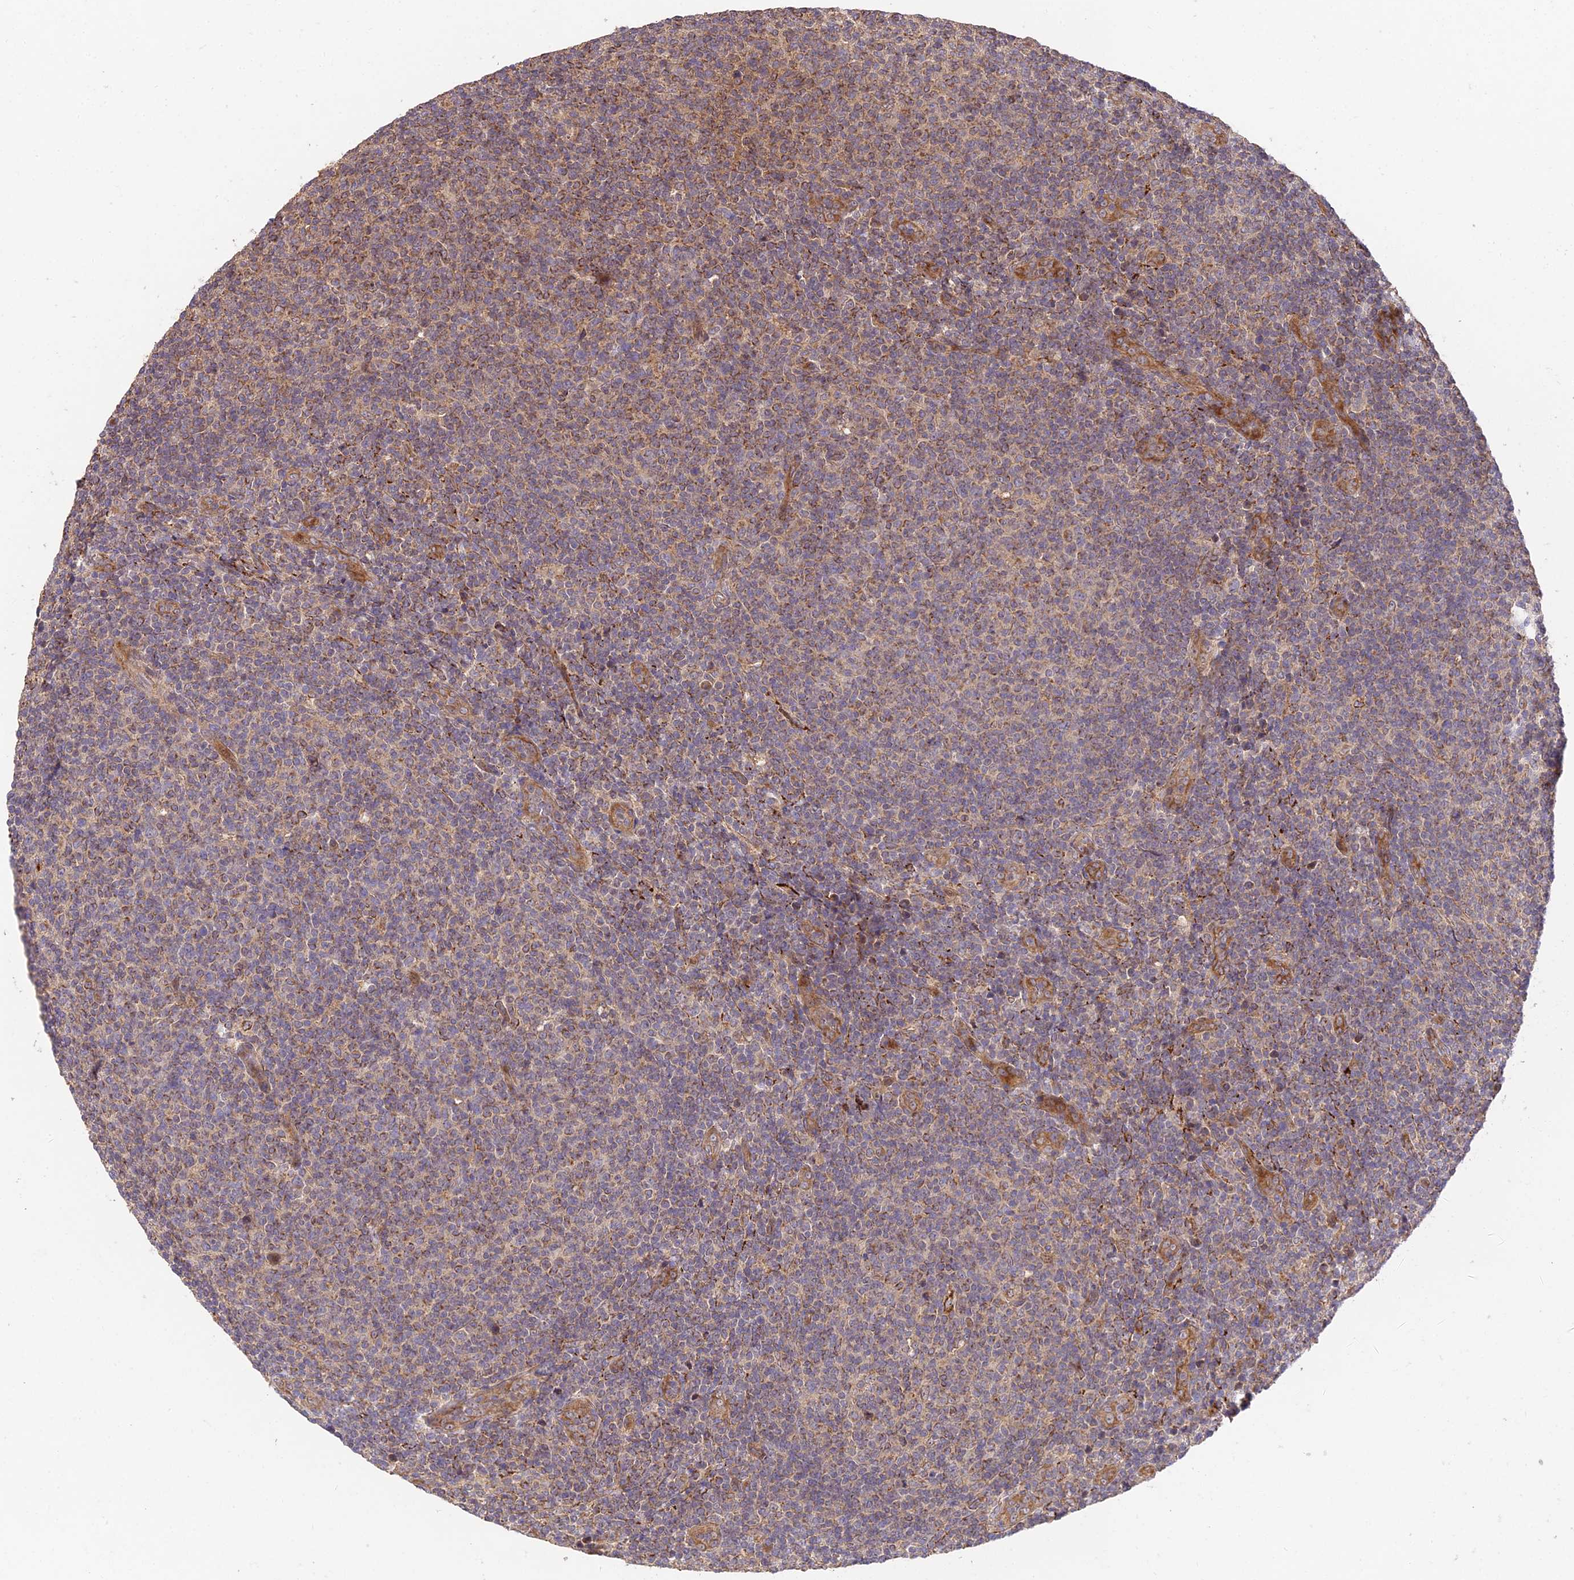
{"staining": {"intensity": "weak", "quantity": "25%-75%", "location": "cytoplasmic/membranous"}, "tissue": "lymphoma", "cell_type": "Tumor cells", "image_type": "cancer", "snomed": [{"axis": "morphology", "description": "Malignant lymphoma, non-Hodgkin's type, Low grade"}, {"axis": "topography", "description": "Lymph node"}], "caption": "Immunohistochemistry (IHC) histopathology image of neoplastic tissue: human low-grade malignant lymphoma, non-Hodgkin's type stained using immunohistochemistry exhibits low levels of weak protein expression localized specifically in the cytoplasmic/membranous of tumor cells, appearing as a cytoplasmic/membranous brown color.", "gene": "C3orf20", "patient": {"sex": "male", "age": 66}}